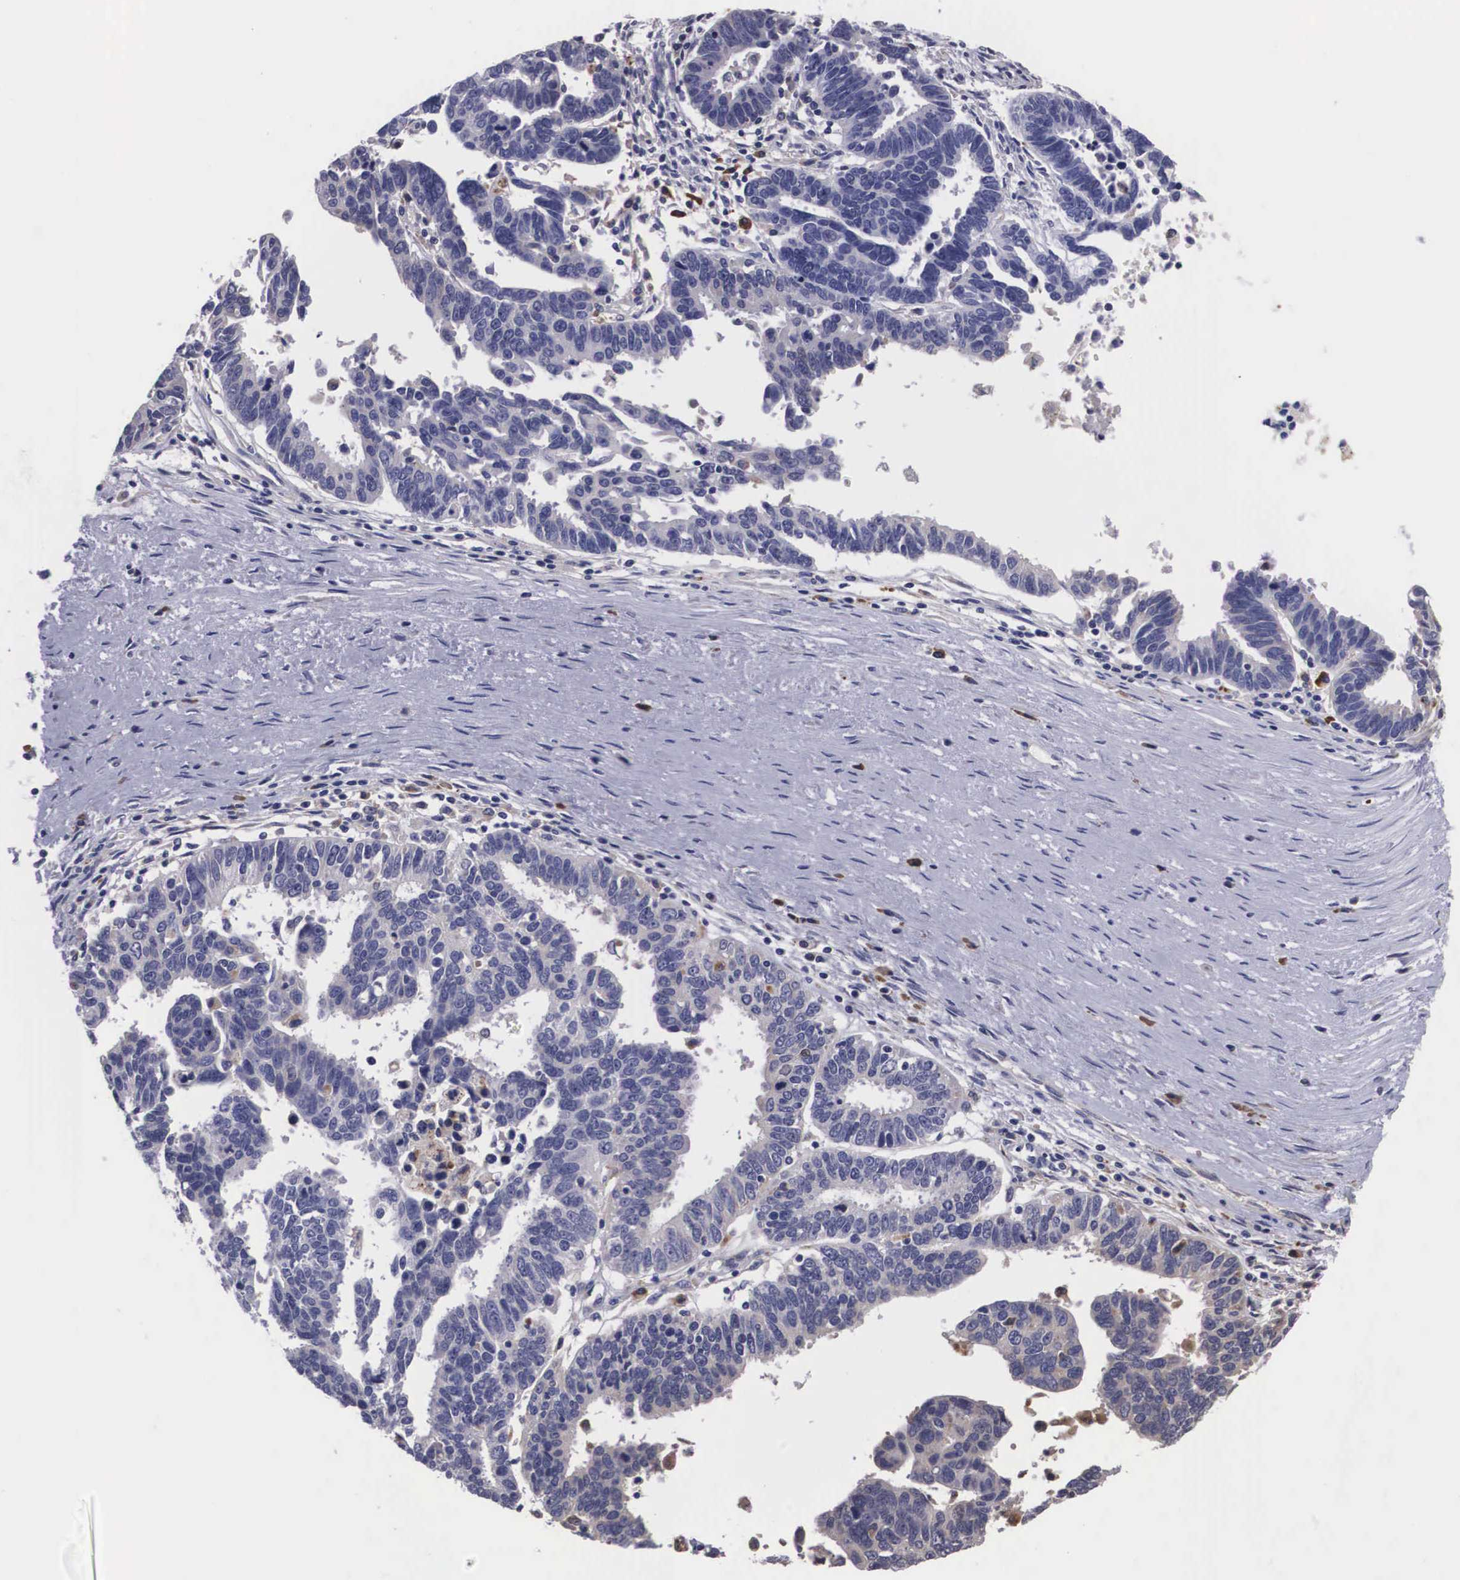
{"staining": {"intensity": "negative", "quantity": "none", "location": "none"}, "tissue": "ovarian cancer", "cell_type": "Tumor cells", "image_type": "cancer", "snomed": [{"axis": "morphology", "description": "Carcinoma, endometroid"}, {"axis": "morphology", "description": "Cystadenocarcinoma, serous, NOS"}, {"axis": "topography", "description": "Ovary"}], "caption": "A histopathology image of ovarian cancer (serous cystadenocarcinoma) stained for a protein demonstrates no brown staining in tumor cells. (Stains: DAB IHC with hematoxylin counter stain, Microscopy: brightfield microscopy at high magnification).", "gene": "CRELD2", "patient": {"sex": "female", "age": 45}}